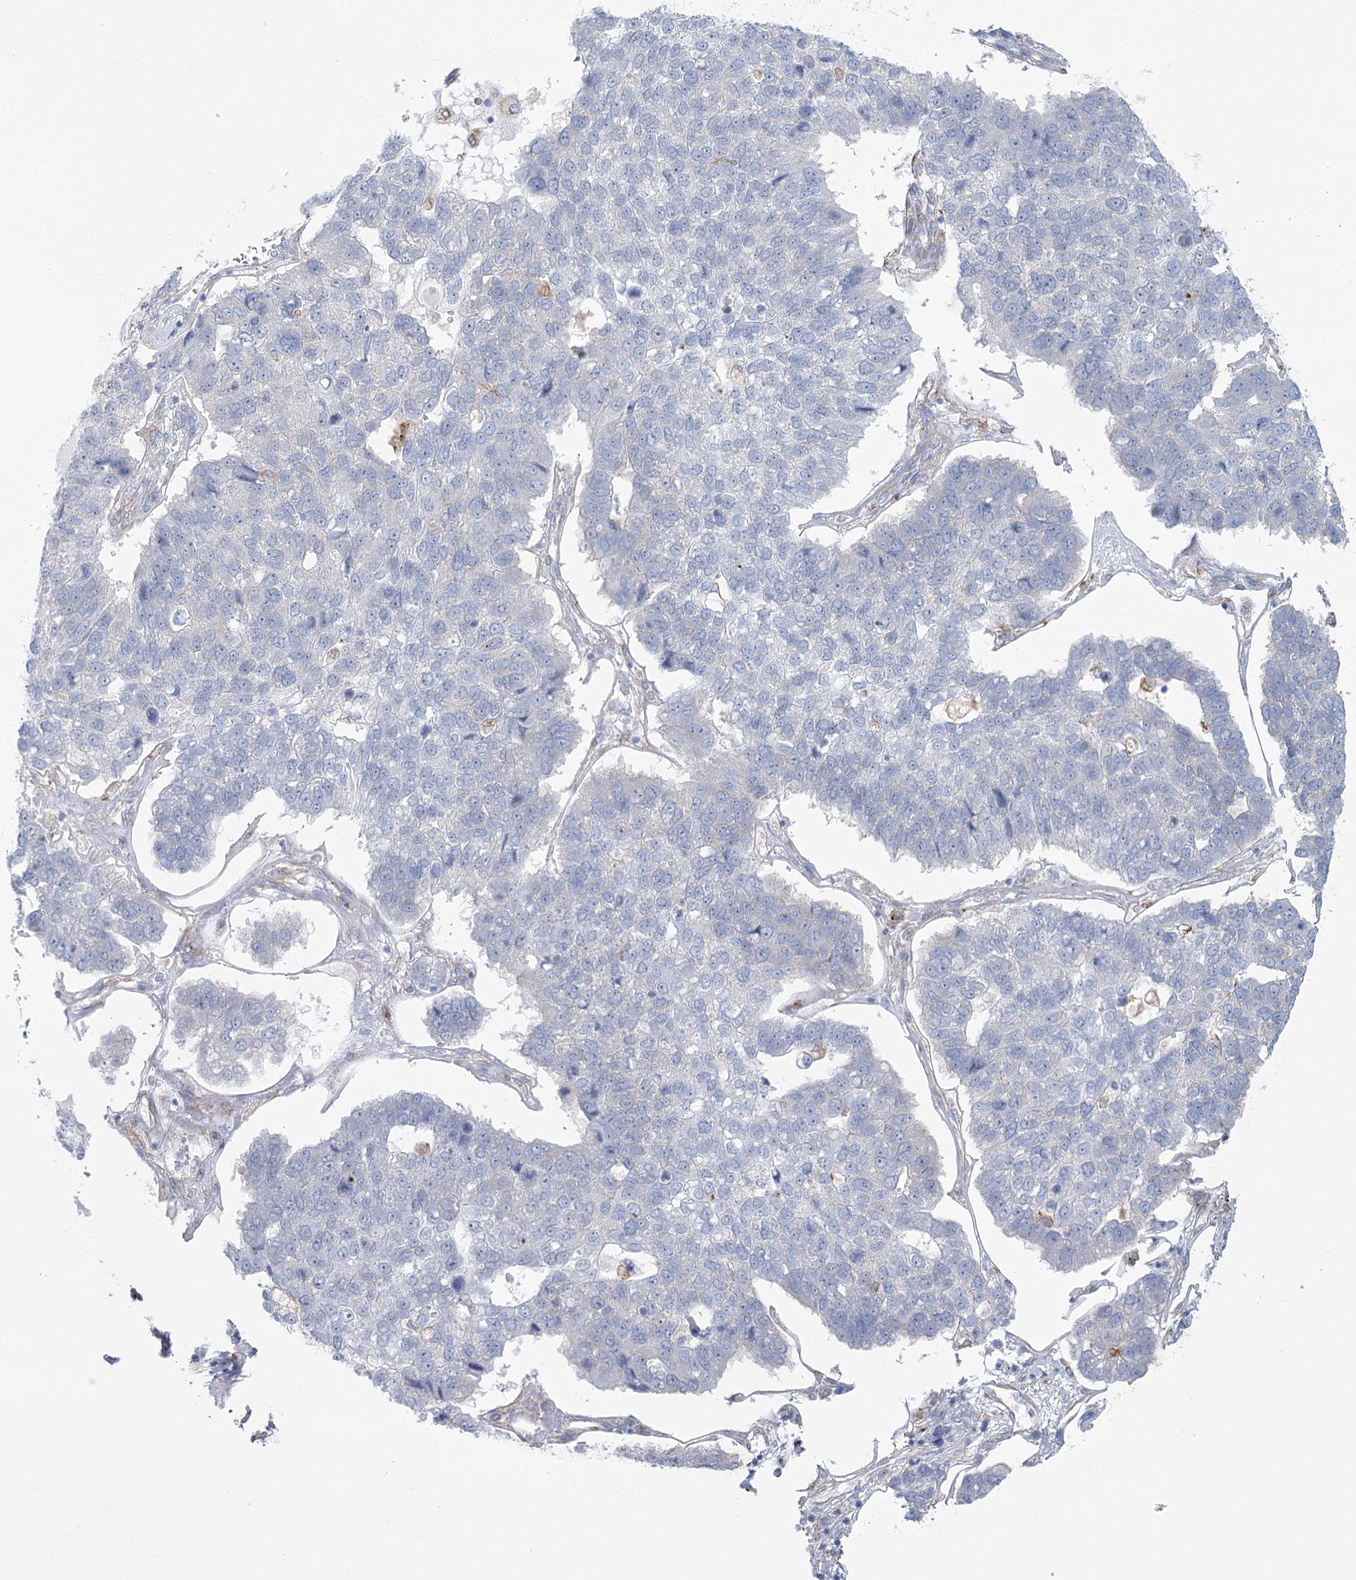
{"staining": {"intensity": "negative", "quantity": "none", "location": "none"}, "tissue": "pancreatic cancer", "cell_type": "Tumor cells", "image_type": "cancer", "snomed": [{"axis": "morphology", "description": "Adenocarcinoma, NOS"}, {"axis": "topography", "description": "Pancreas"}], "caption": "Human pancreatic cancer (adenocarcinoma) stained for a protein using immunohistochemistry (IHC) displays no staining in tumor cells.", "gene": "CCDC88A", "patient": {"sex": "female", "age": 61}}